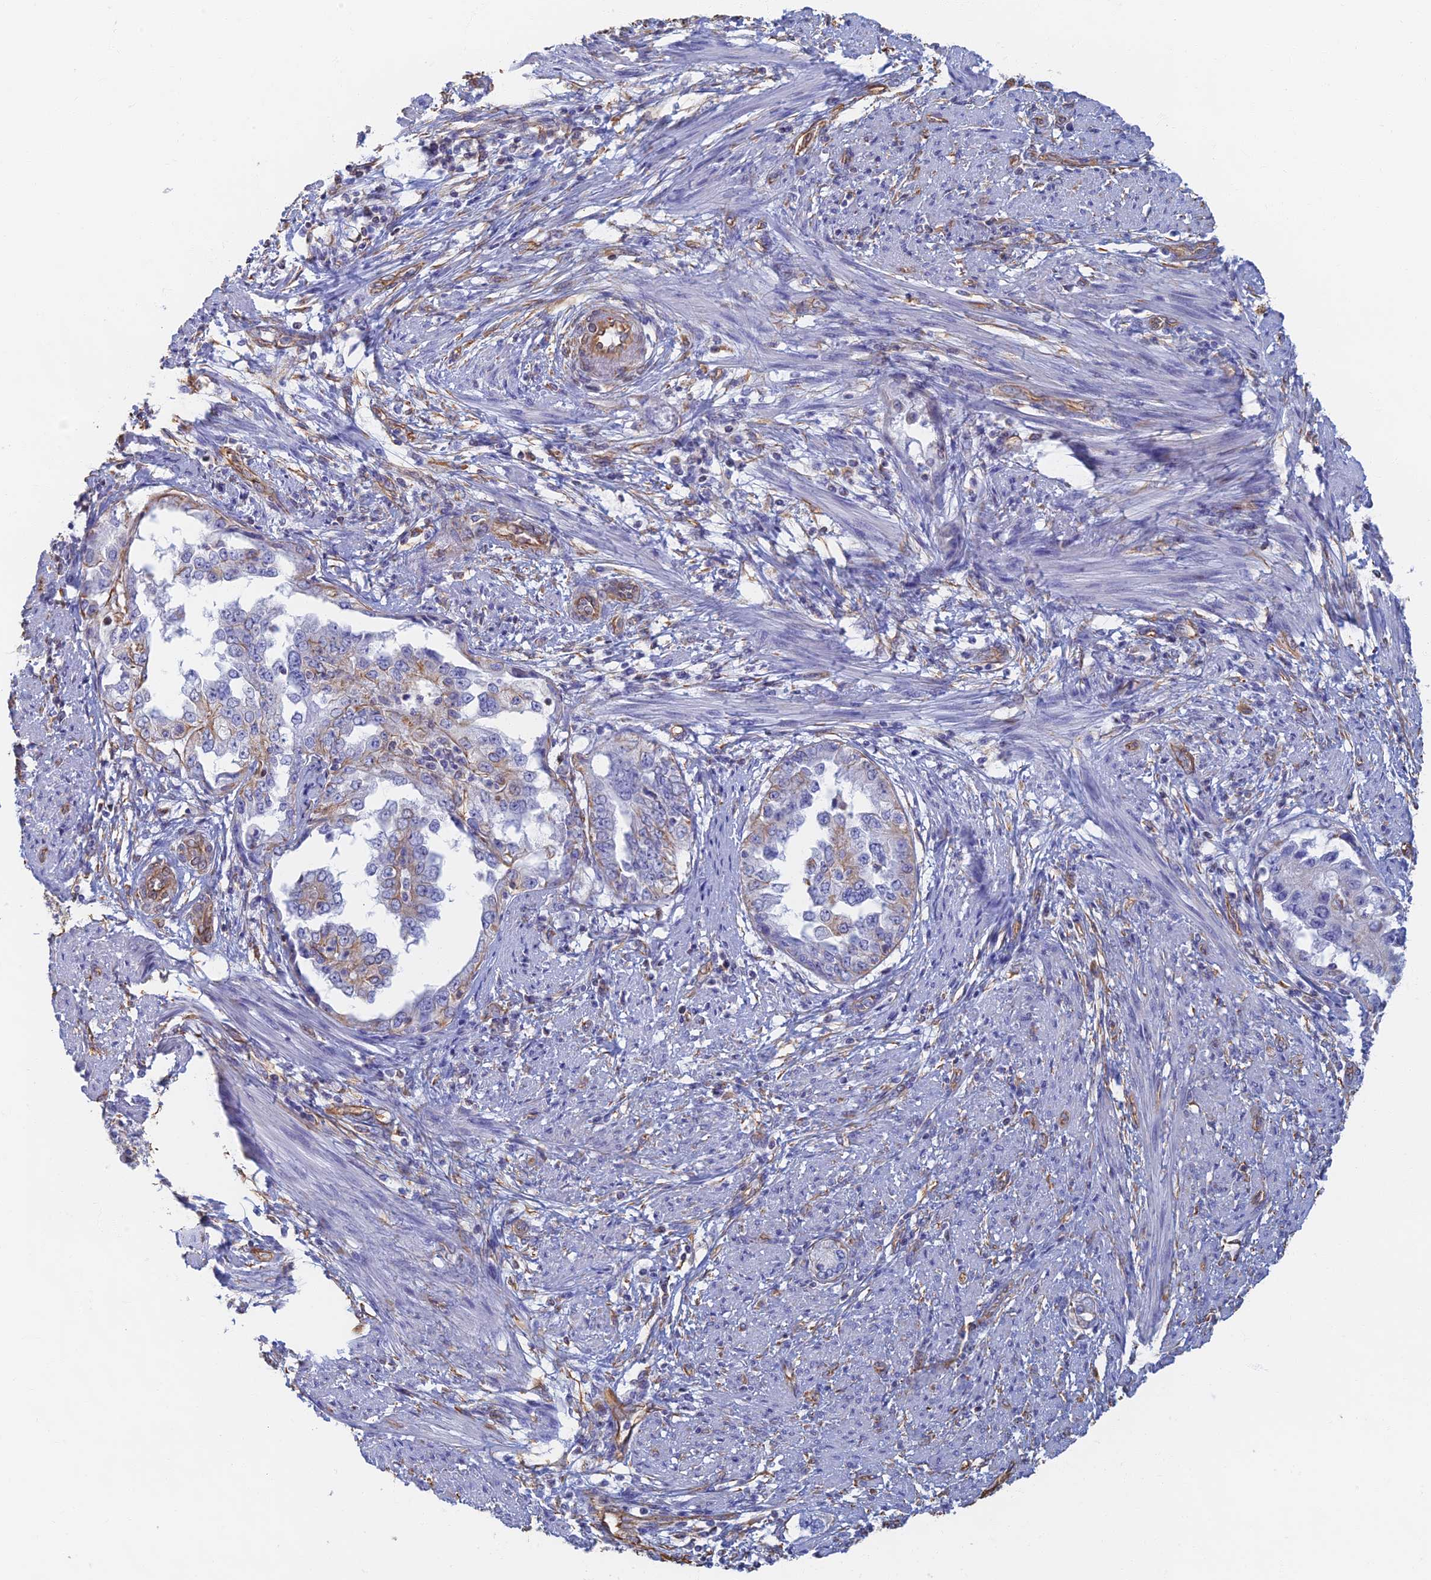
{"staining": {"intensity": "negative", "quantity": "none", "location": "none"}, "tissue": "endometrial cancer", "cell_type": "Tumor cells", "image_type": "cancer", "snomed": [{"axis": "morphology", "description": "Adenocarcinoma, NOS"}, {"axis": "topography", "description": "Endometrium"}], "caption": "Immunohistochemical staining of human adenocarcinoma (endometrial) demonstrates no significant expression in tumor cells. The staining was performed using DAB (3,3'-diaminobenzidine) to visualize the protein expression in brown, while the nuclei were stained in blue with hematoxylin (Magnification: 20x).", "gene": "RMC1", "patient": {"sex": "female", "age": 85}}